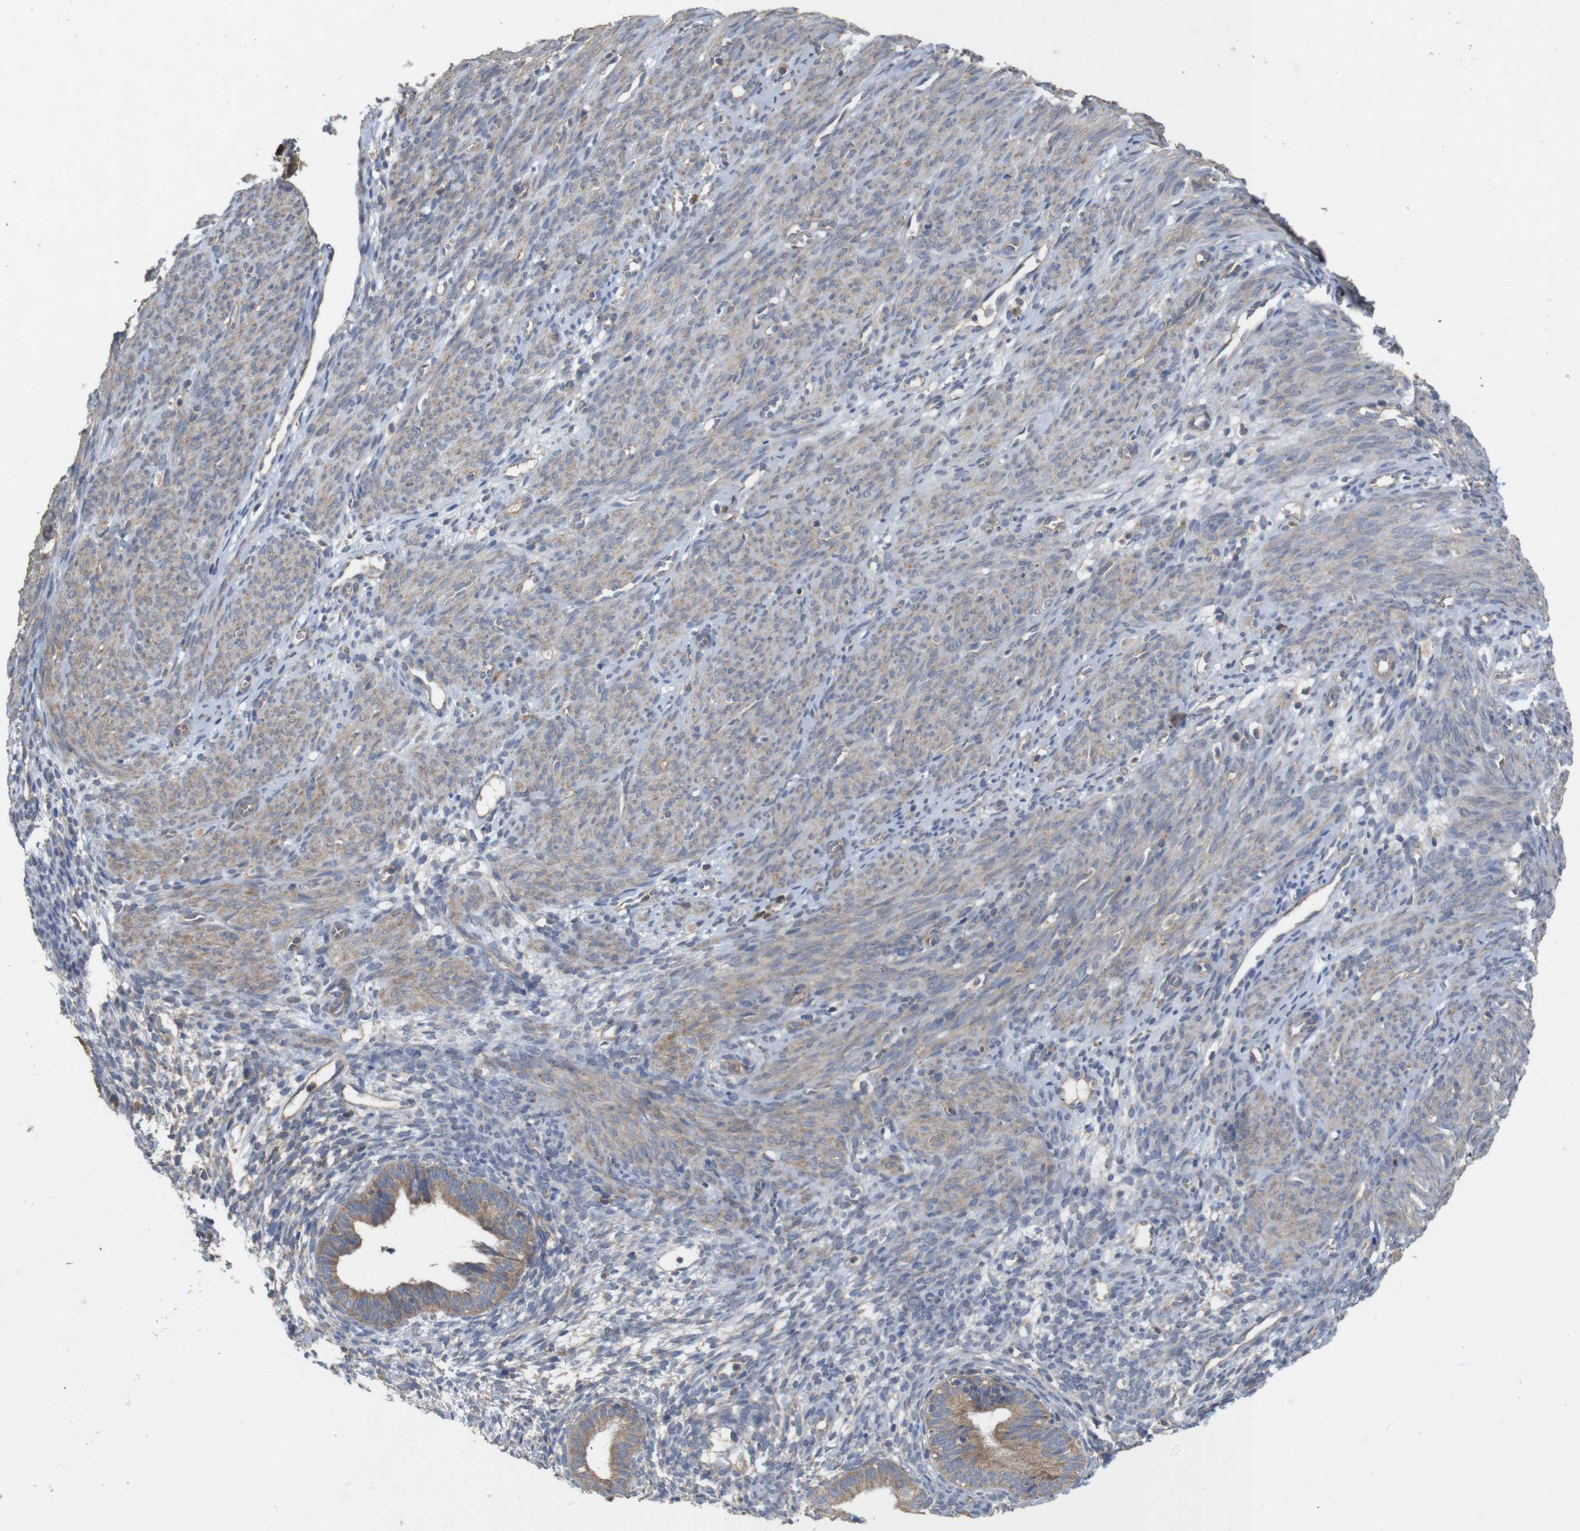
{"staining": {"intensity": "weak", "quantity": "25%-75%", "location": "cytoplasmic/membranous"}, "tissue": "endometrium", "cell_type": "Cells in endometrial stroma", "image_type": "normal", "snomed": [{"axis": "morphology", "description": "Normal tissue, NOS"}, {"axis": "morphology", "description": "Adenocarcinoma, NOS"}, {"axis": "topography", "description": "Endometrium"}, {"axis": "topography", "description": "Ovary"}], "caption": "Brown immunohistochemical staining in unremarkable endometrium shows weak cytoplasmic/membranous positivity in approximately 25%-75% of cells in endometrial stroma.", "gene": "KCNS3", "patient": {"sex": "female", "age": 68}}